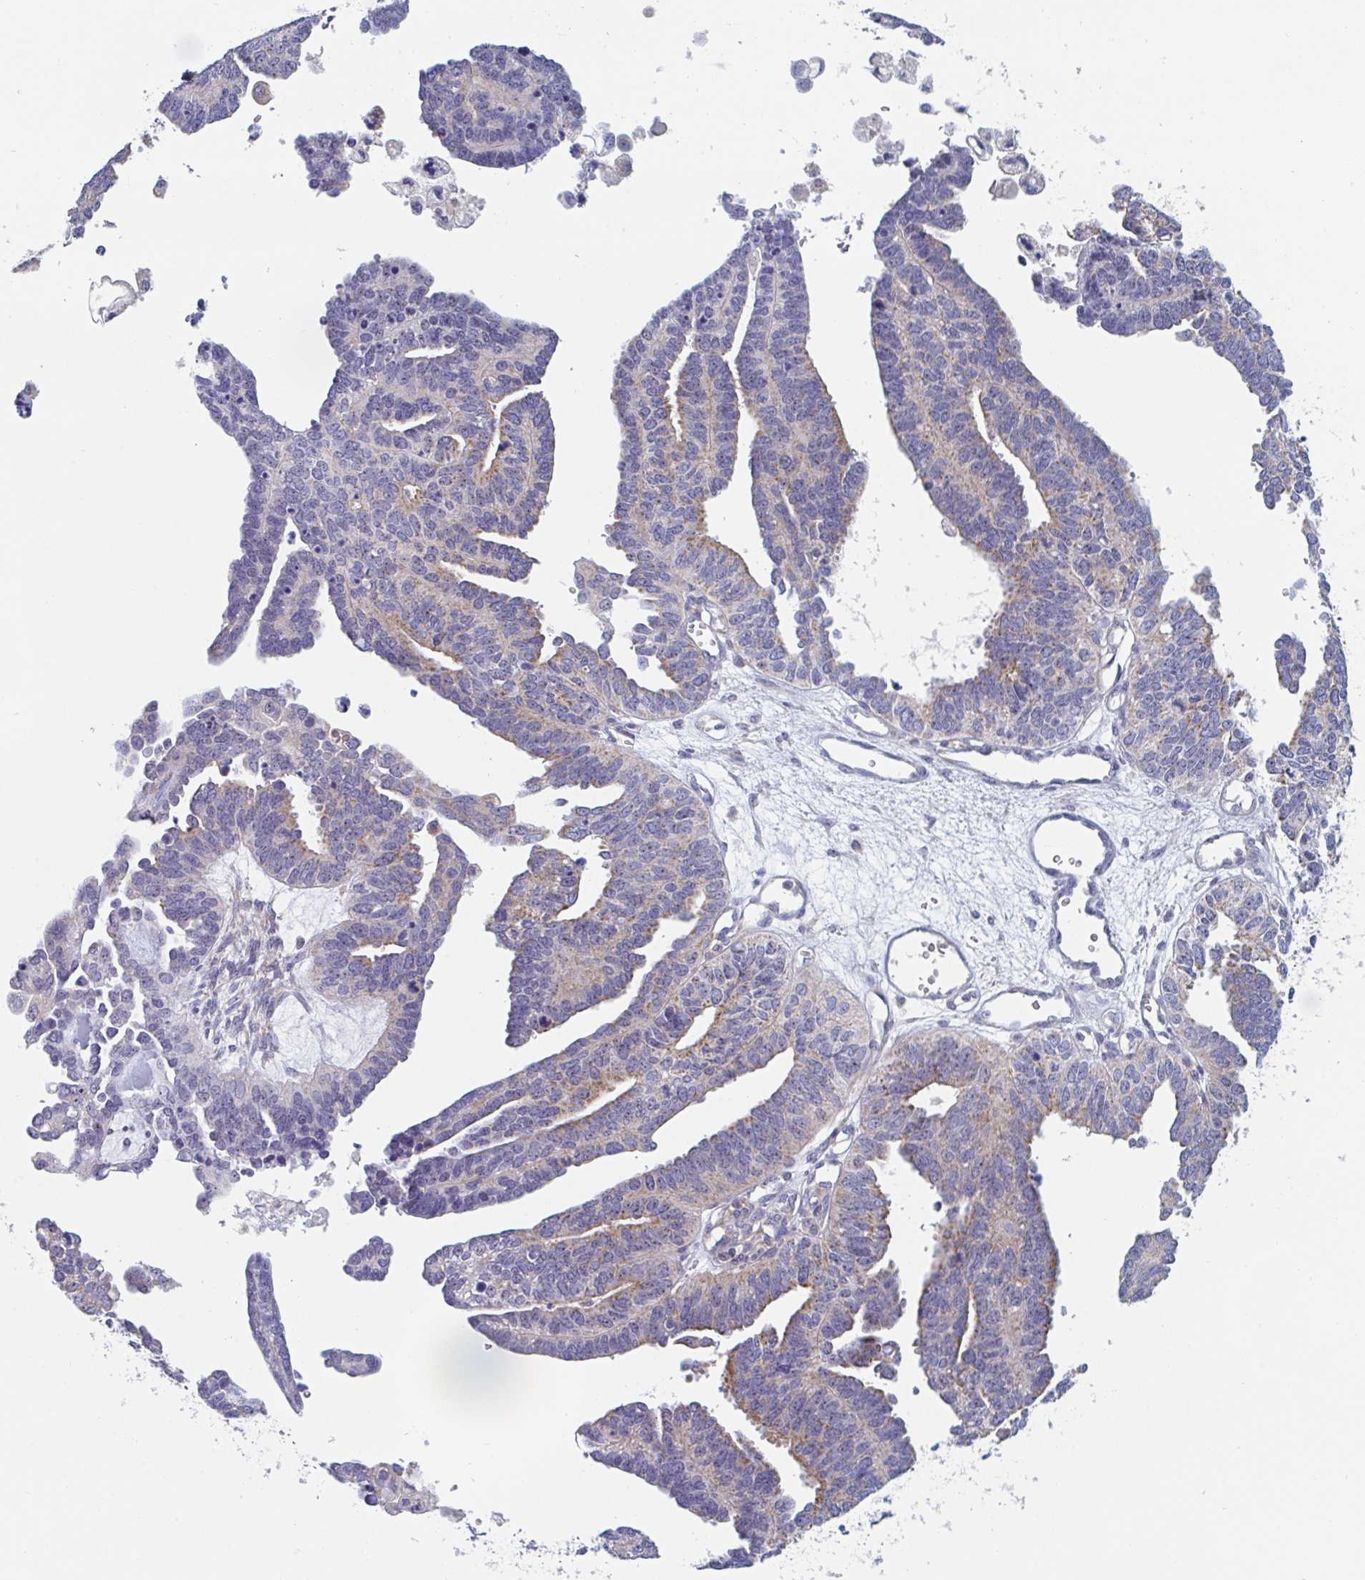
{"staining": {"intensity": "moderate", "quantity": "<25%", "location": "cytoplasmic/membranous"}, "tissue": "ovarian cancer", "cell_type": "Tumor cells", "image_type": "cancer", "snomed": [{"axis": "morphology", "description": "Cystadenocarcinoma, serous, NOS"}, {"axis": "topography", "description": "Ovary"}], "caption": "The histopathology image shows immunohistochemical staining of serous cystadenocarcinoma (ovarian). There is moderate cytoplasmic/membranous staining is seen in approximately <25% of tumor cells. Using DAB (3,3'-diaminobenzidine) (brown) and hematoxylin (blue) stains, captured at high magnification using brightfield microscopy.", "gene": "MRPL53", "patient": {"sex": "female", "age": 51}}